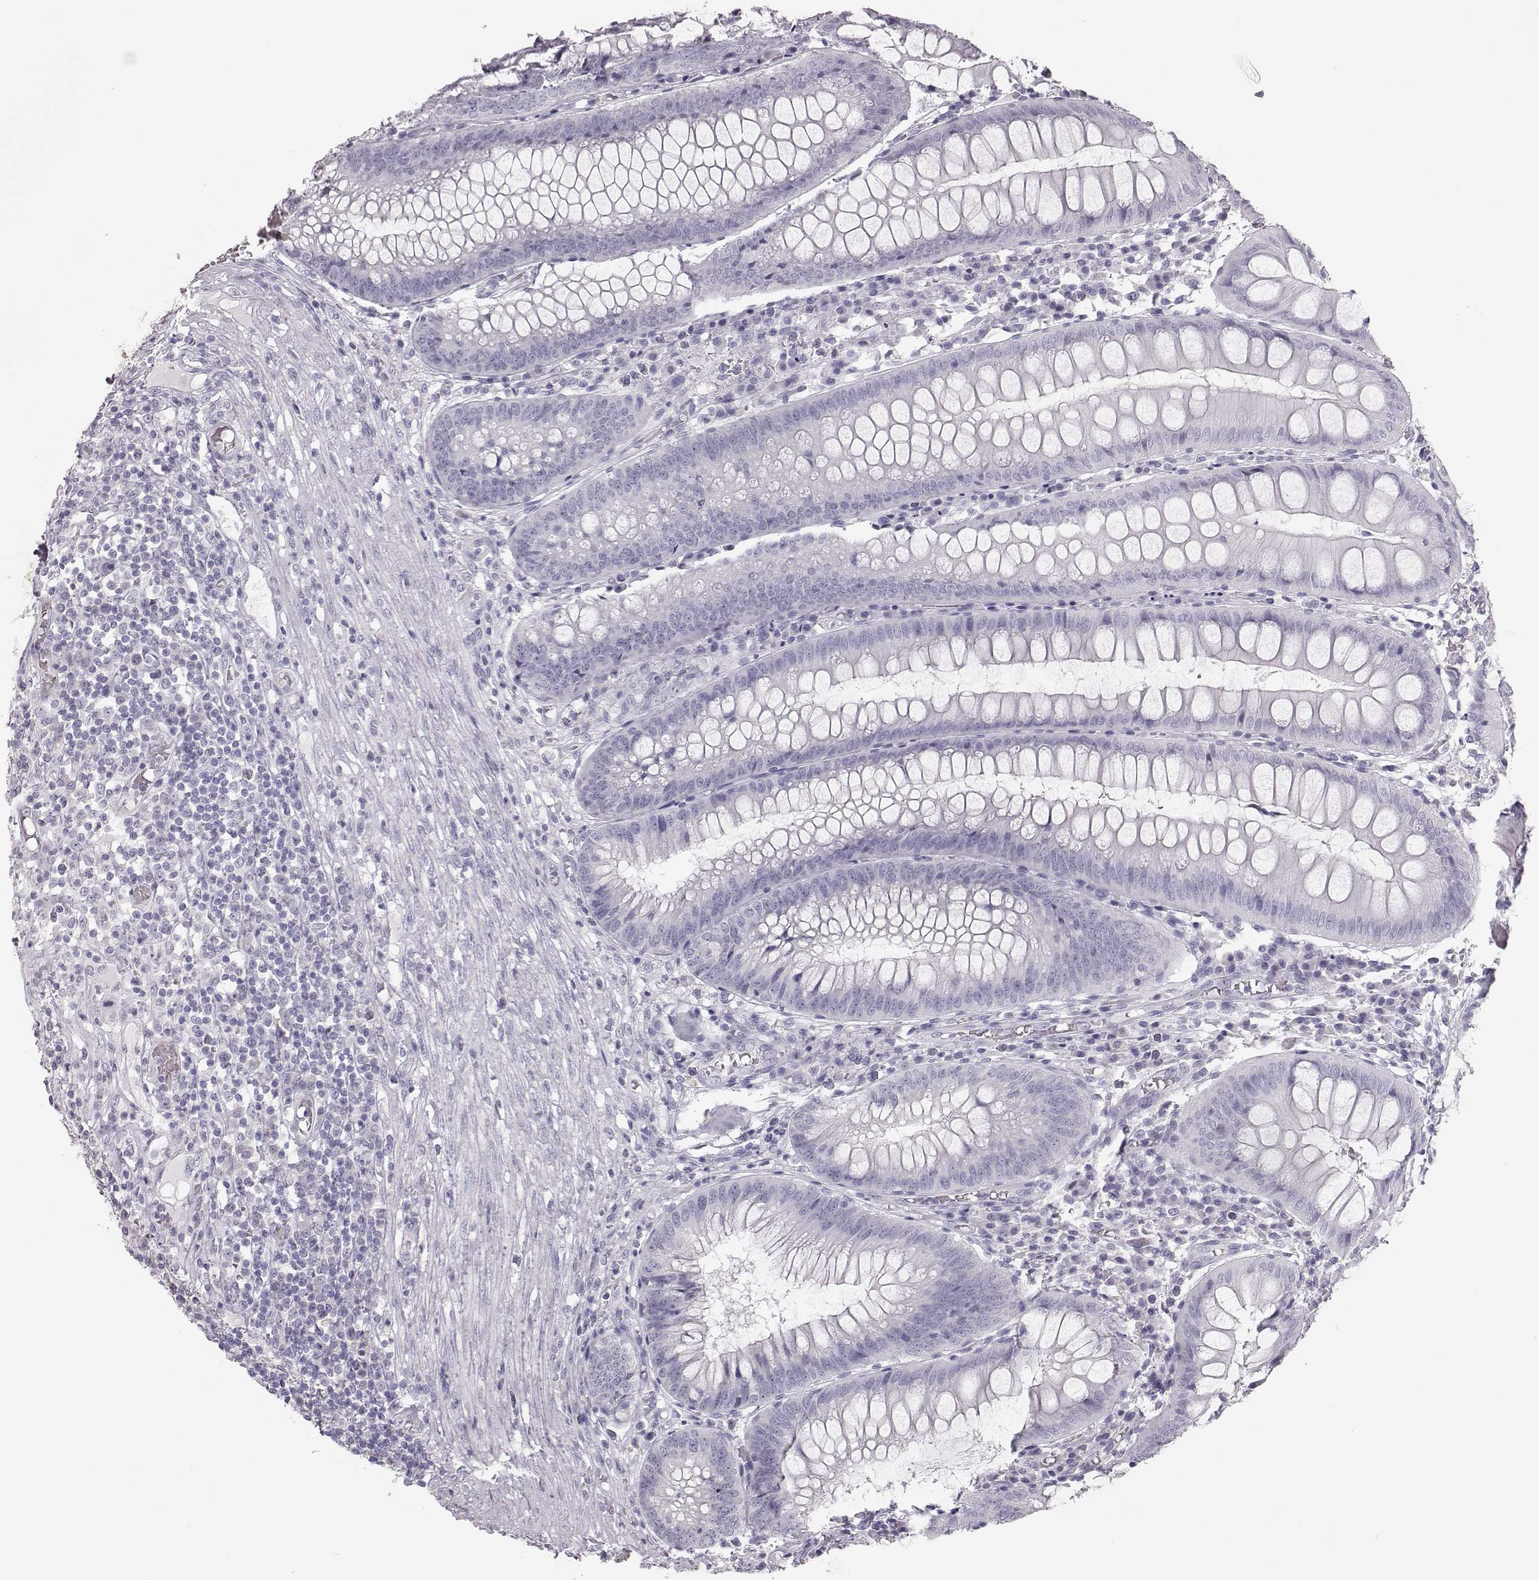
{"staining": {"intensity": "negative", "quantity": "none", "location": "none"}, "tissue": "appendix", "cell_type": "Glandular cells", "image_type": "normal", "snomed": [{"axis": "morphology", "description": "Normal tissue, NOS"}, {"axis": "morphology", "description": "Inflammation, NOS"}, {"axis": "topography", "description": "Appendix"}], "caption": "Micrograph shows no significant protein expression in glandular cells of normal appendix. (DAB (3,3'-diaminobenzidine) immunohistochemistry visualized using brightfield microscopy, high magnification).", "gene": "KRT31", "patient": {"sex": "male", "age": 16}}